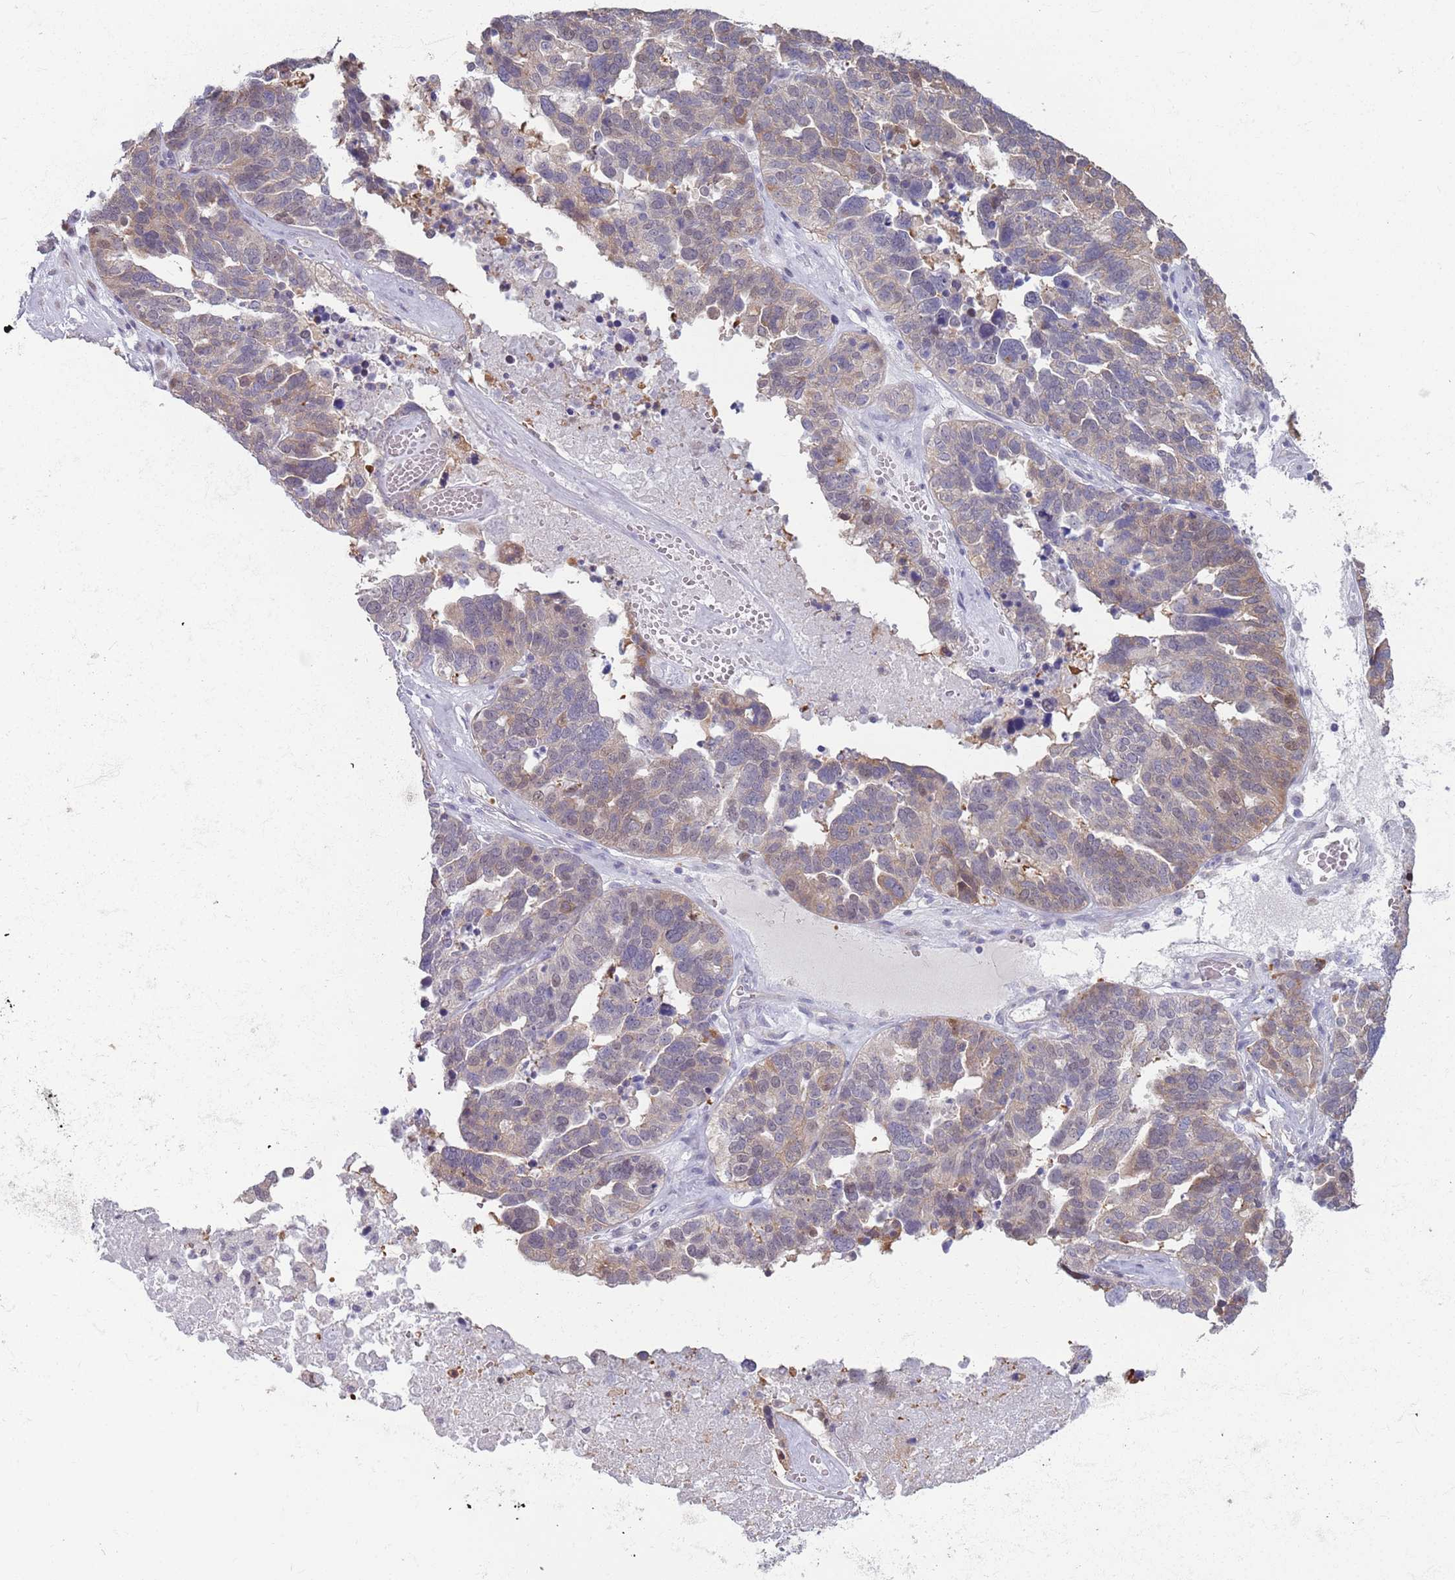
{"staining": {"intensity": "weak", "quantity": "<25%", "location": "cytoplasmic/membranous"}, "tissue": "ovarian cancer", "cell_type": "Tumor cells", "image_type": "cancer", "snomed": [{"axis": "morphology", "description": "Cystadenocarcinoma, serous, NOS"}, {"axis": "topography", "description": "Ovary"}], "caption": "Serous cystadenocarcinoma (ovarian) stained for a protein using IHC reveals no staining tumor cells.", "gene": "LDHD", "patient": {"sex": "female", "age": 59}}